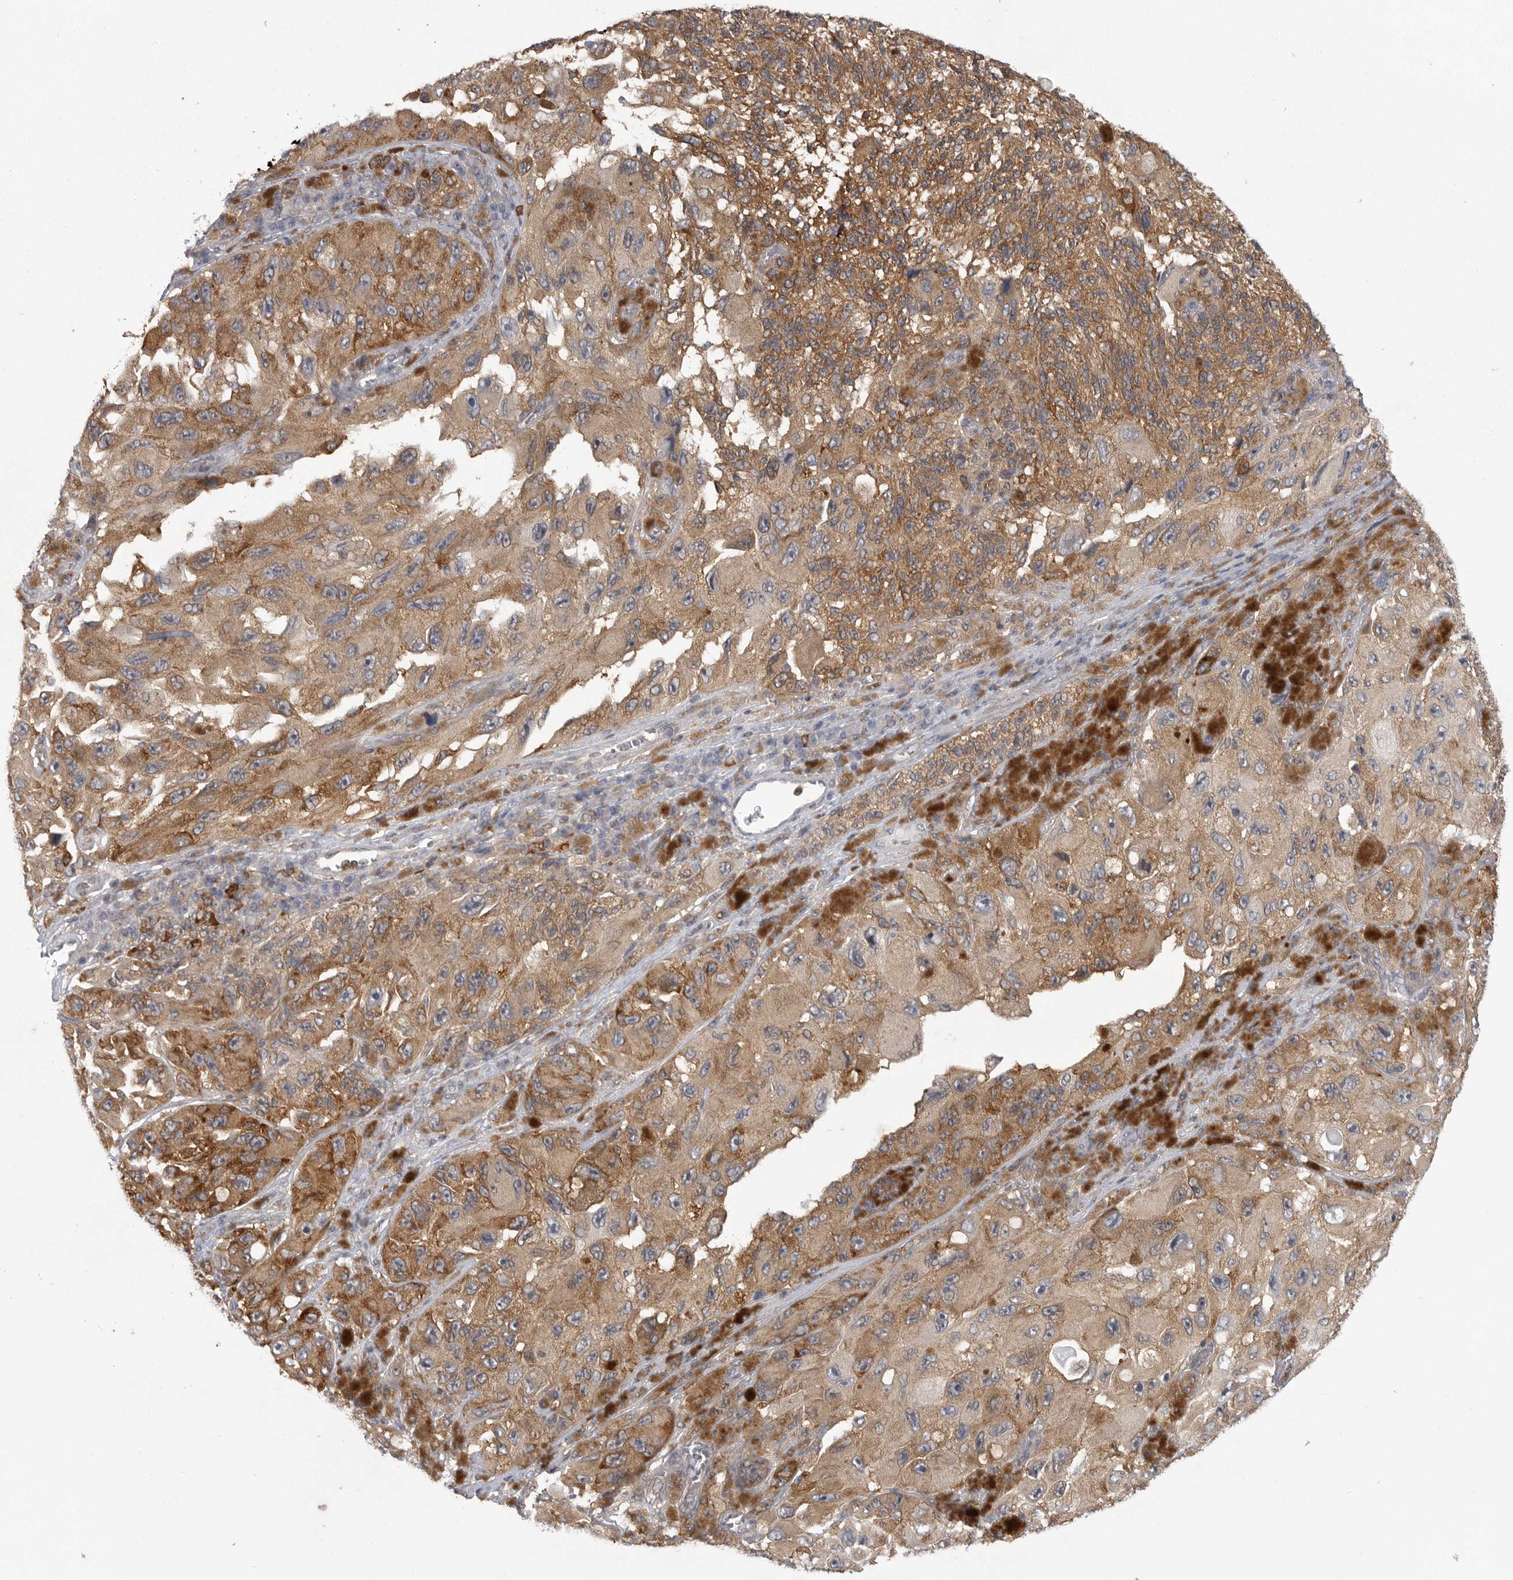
{"staining": {"intensity": "moderate", "quantity": ">75%", "location": "cytoplasmic/membranous"}, "tissue": "melanoma", "cell_type": "Tumor cells", "image_type": "cancer", "snomed": [{"axis": "morphology", "description": "Malignant melanoma, NOS"}, {"axis": "topography", "description": "Skin"}], "caption": "The histopathology image displays immunohistochemical staining of melanoma. There is moderate cytoplasmic/membranous expression is seen in about >75% of tumor cells. The protein is stained brown, and the nuclei are stained in blue (DAB IHC with brightfield microscopy, high magnification).", "gene": "CACYBP", "patient": {"sex": "female", "age": 73}}